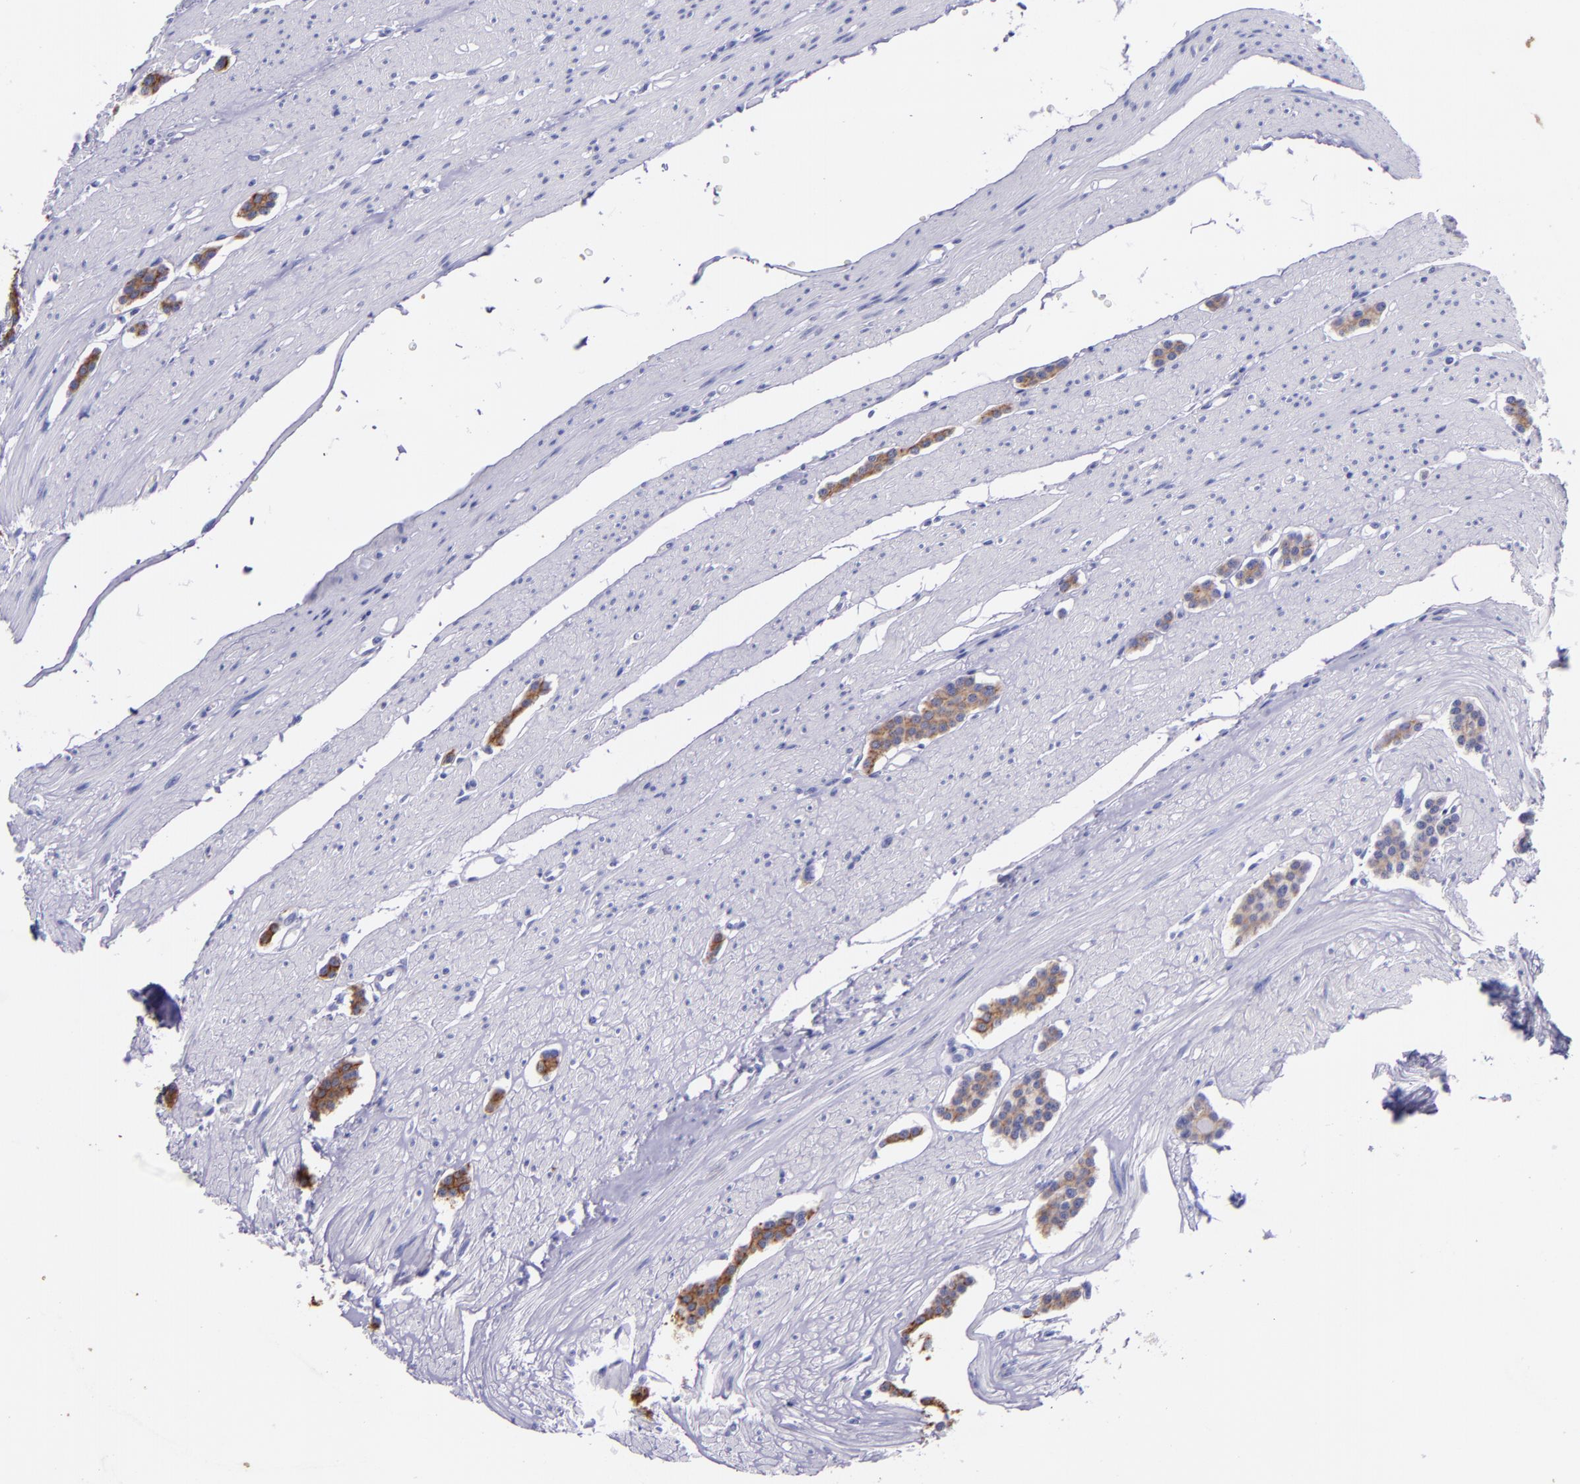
{"staining": {"intensity": "moderate", "quantity": ">75%", "location": "cytoplasmic/membranous"}, "tissue": "carcinoid", "cell_type": "Tumor cells", "image_type": "cancer", "snomed": [{"axis": "morphology", "description": "Carcinoid, malignant, NOS"}, {"axis": "topography", "description": "Small intestine"}], "caption": "Malignant carcinoid was stained to show a protein in brown. There is medium levels of moderate cytoplasmic/membranous positivity in approximately >75% of tumor cells.", "gene": "KRT4", "patient": {"sex": "male", "age": 60}}